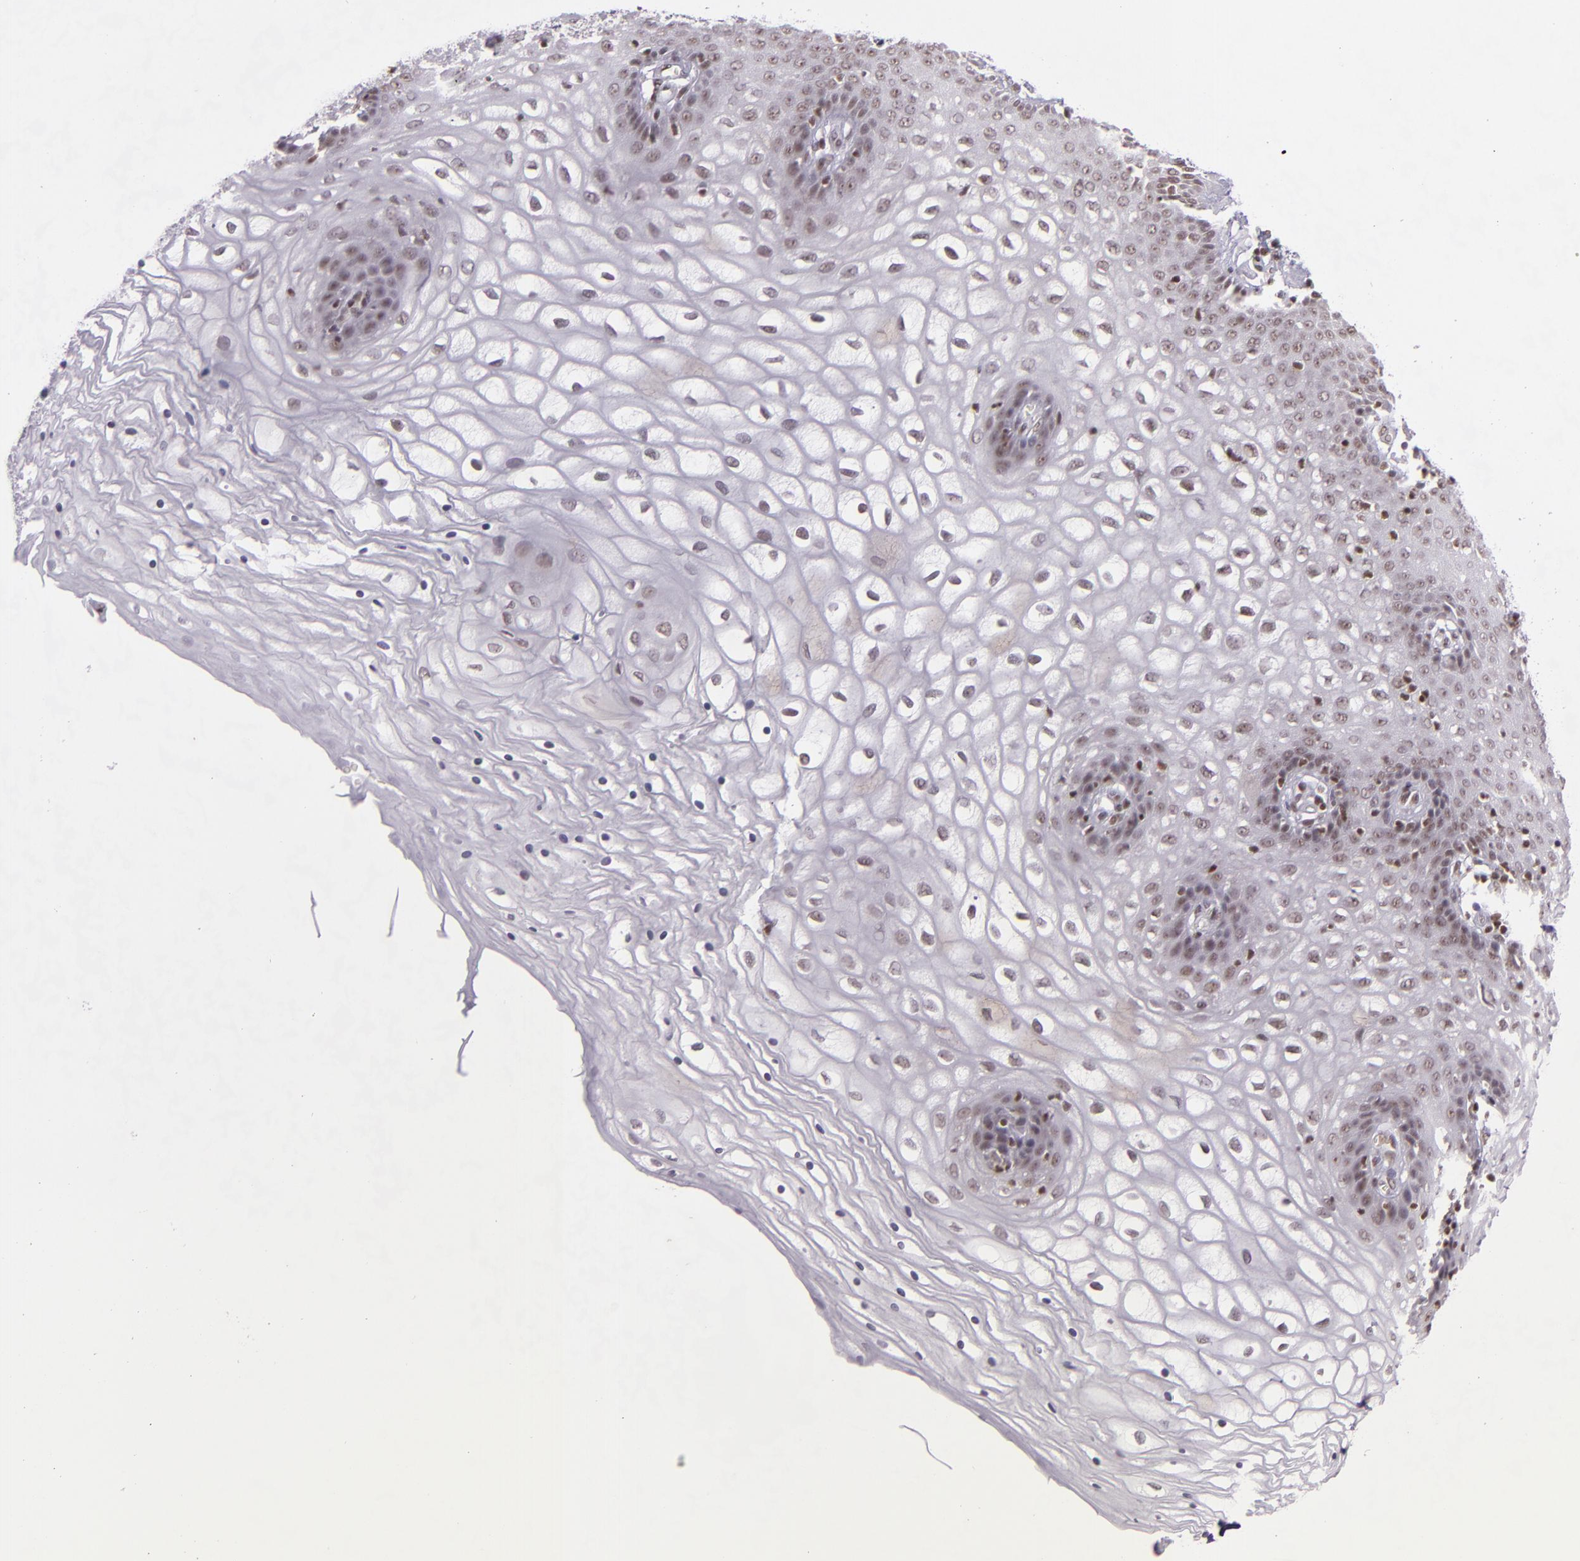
{"staining": {"intensity": "weak", "quantity": "25%-75%", "location": "nuclear"}, "tissue": "vagina", "cell_type": "Squamous epithelial cells", "image_type": "normal", "snomed": [{"axis": "morphology", "description": "Normal tissue, NOS"}, {"axis": "topography", "description": "Vagina"}], "caption": "This is a histology image of IHC staining of benign vagina, which shows weak expression in the nuclear of squamous epithelial cells.", "gene": "ZFX", "patient": {"sex": "female", "age": 34}}